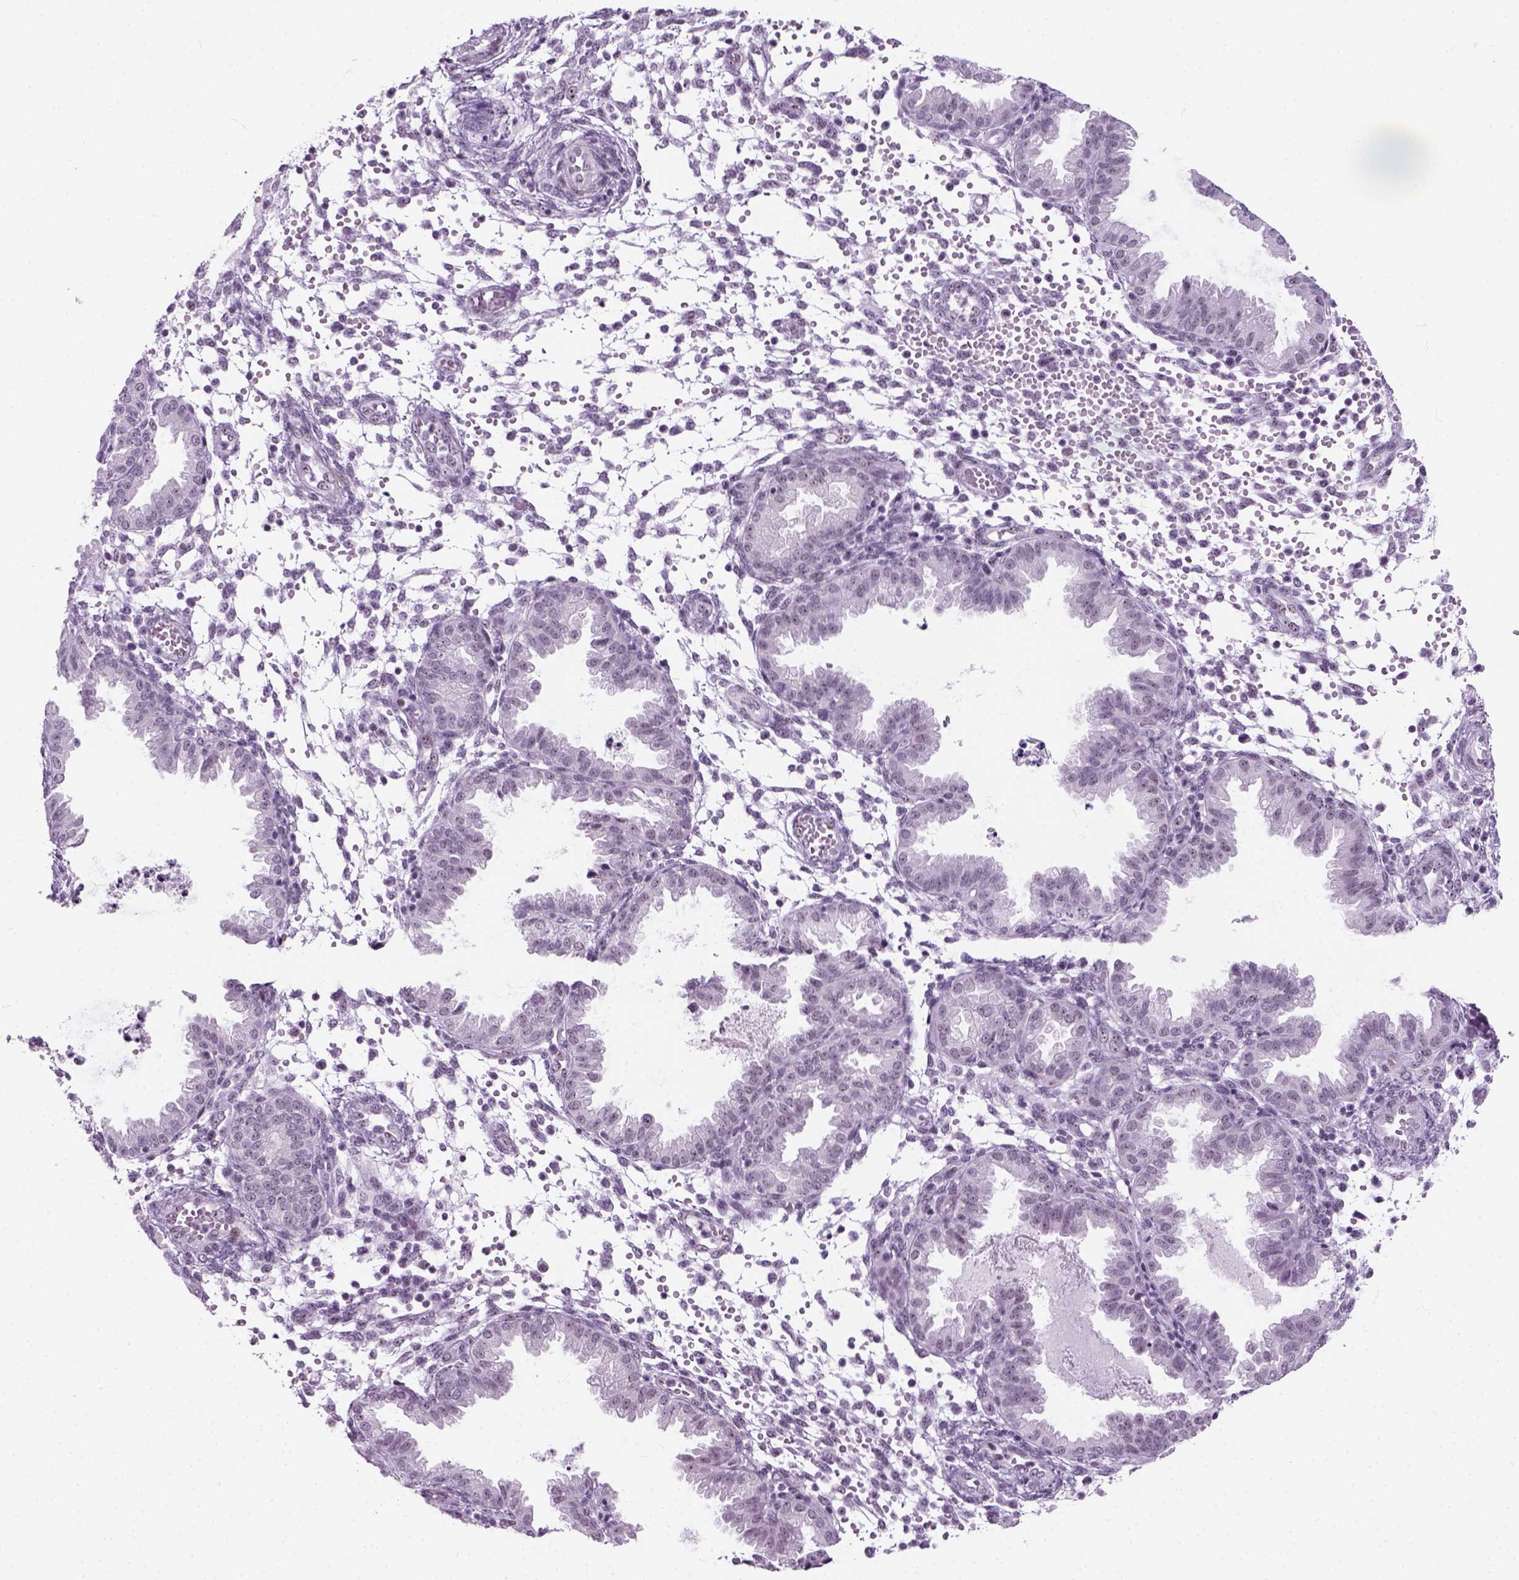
{"staining": {"intensity": "negative", "quantity": "none", "location": "none"}, "tissue": "endometrium", "cell_type": "Cells in endometrial stroma", "image_type": "normal", "snomed": [{"axis": "morphology", "description": "Normal tissue, NOS"}, {"axis": "topography", "description": "Endometrium"}], "caption": "Immunohistochemistry (IHC) image of unremarkable endometrium: human endometrium stained with DAB demonstrates no significant protein positivity in cells in endometrial stroma. (DAB immunohistochemistry, high magnification).", "gene": "ZNF865", "patient": {"sex": "female", "age": 33}}